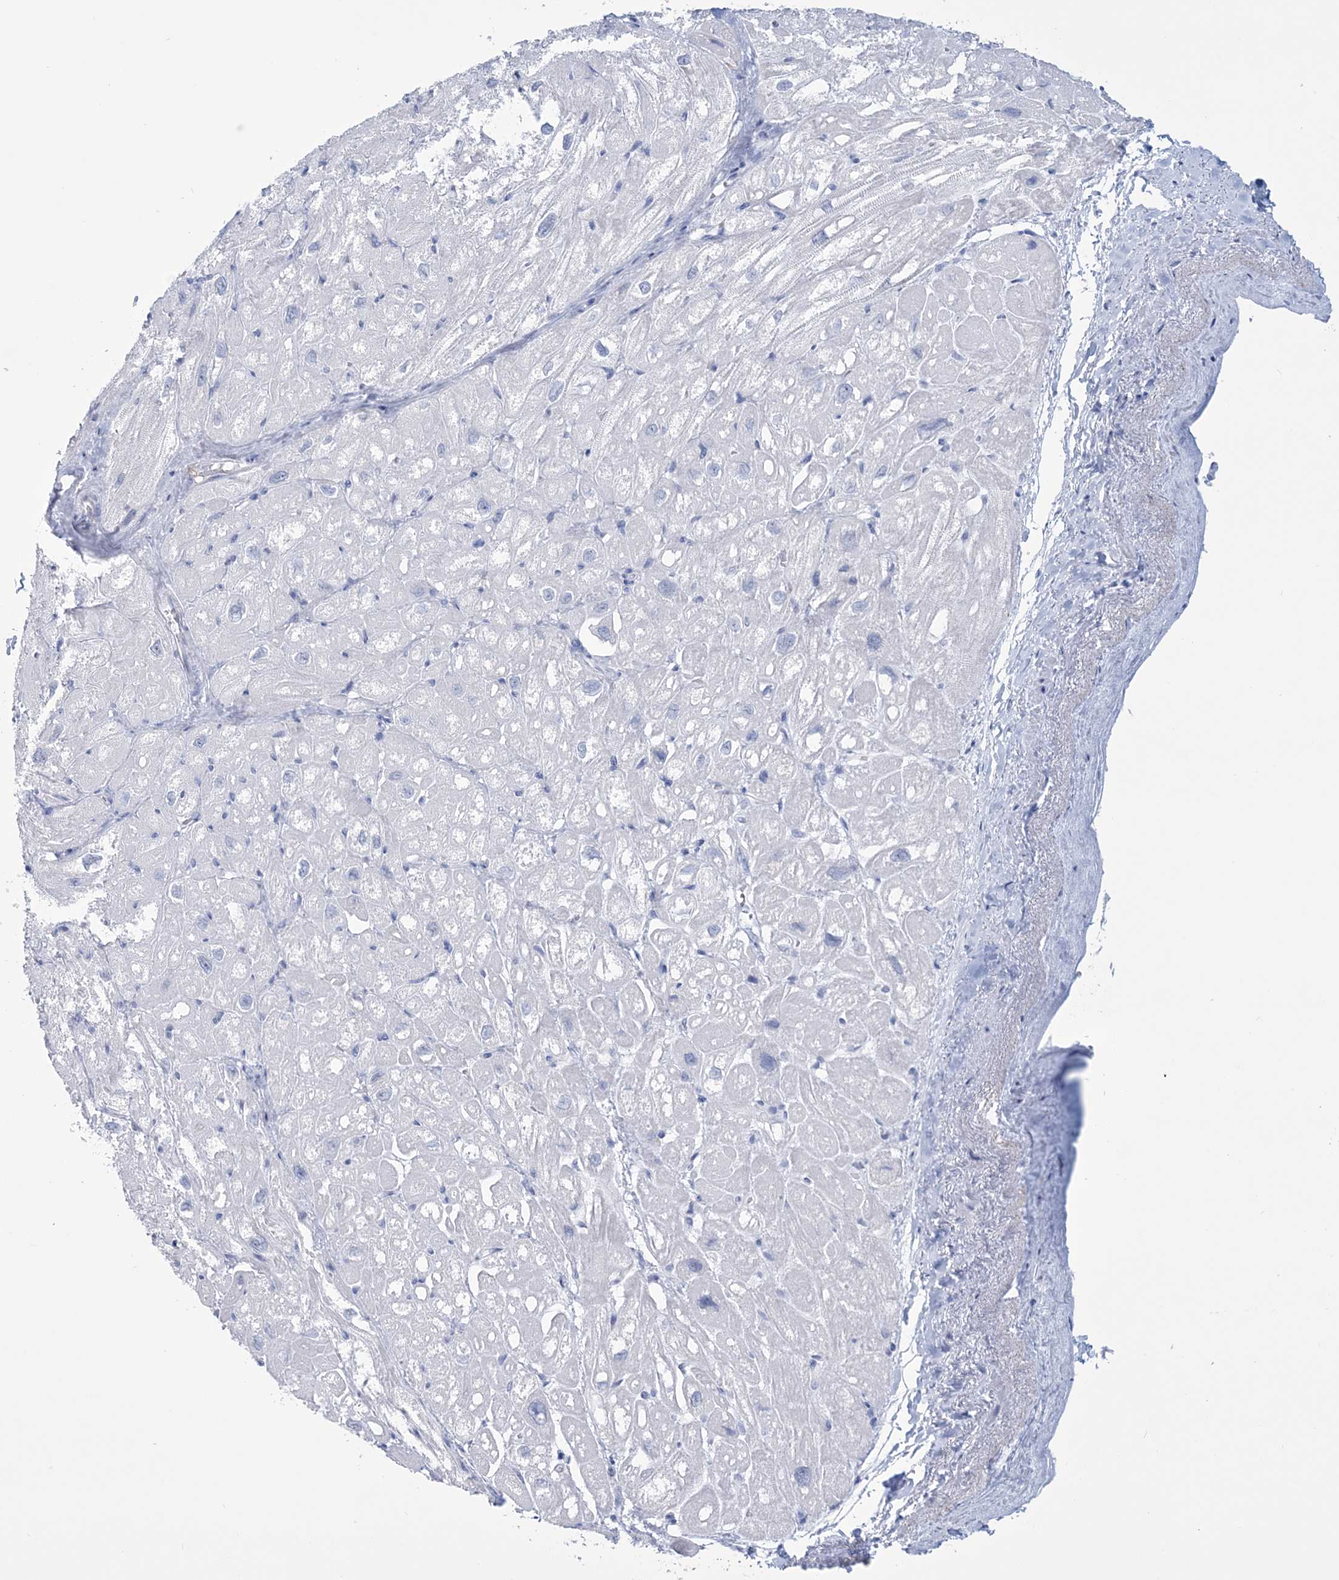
{"staining": {"intensity": "negative", "quantity": "none", "location": "none"}, "tissue": "heart muscle", "cell_type": "Cardiomyocytes", "image_type": "normal", "snomed": [{"axis": "morphology", "description": "Normal tissue, NOS"}, {"axis": "topography", "description": "Heart"}], "caption": "IHC image of unremarkable heart muscle stained for a protein (brown), which demonstrates no staining in cardiomyocytes.", "gene": "DPCD", "patient": {"sex": "male", "age": 50}}